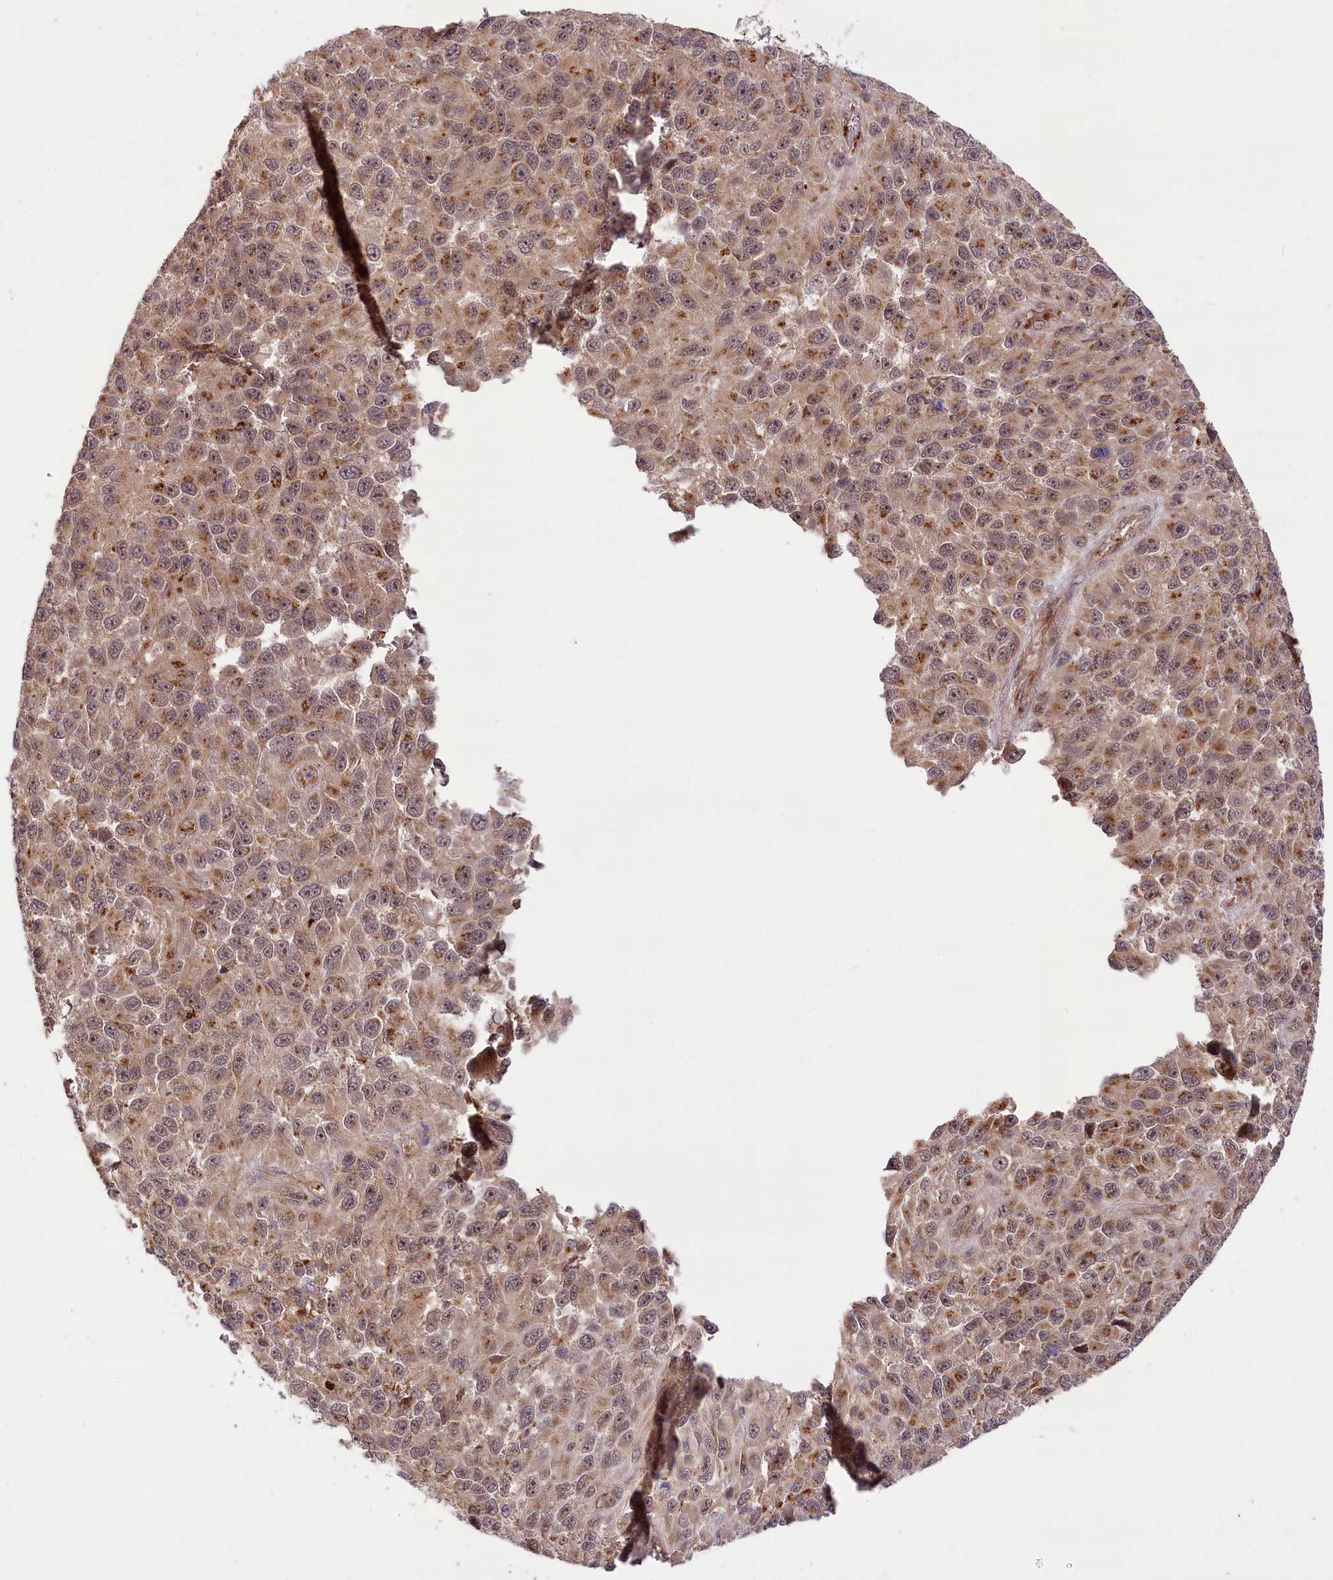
{"staining": {"intensity": "moderate", "quantity": ">75%", "location": "cytoplasmic/membranous,nuclear"}, "tissue": "melanoma", "cell_type": "Tumor cells", "image_type": "cancer", "snomed": [{"axis": "morphology", "description": "Normal tissue, NOS"}, {"axis": "morphology", "description": "Malignant melanoma, NOS"}, {"axis": "topography", "description": "Skin"}], "caption": "This is a photomicrograph of IHC staining of malignant melanoma, which shows moderate expression in the cytoplasmic/membranous and nuclear of tumor cells.", "gene": "CARD19", "patient": {"sex": "female", "age": 96}}